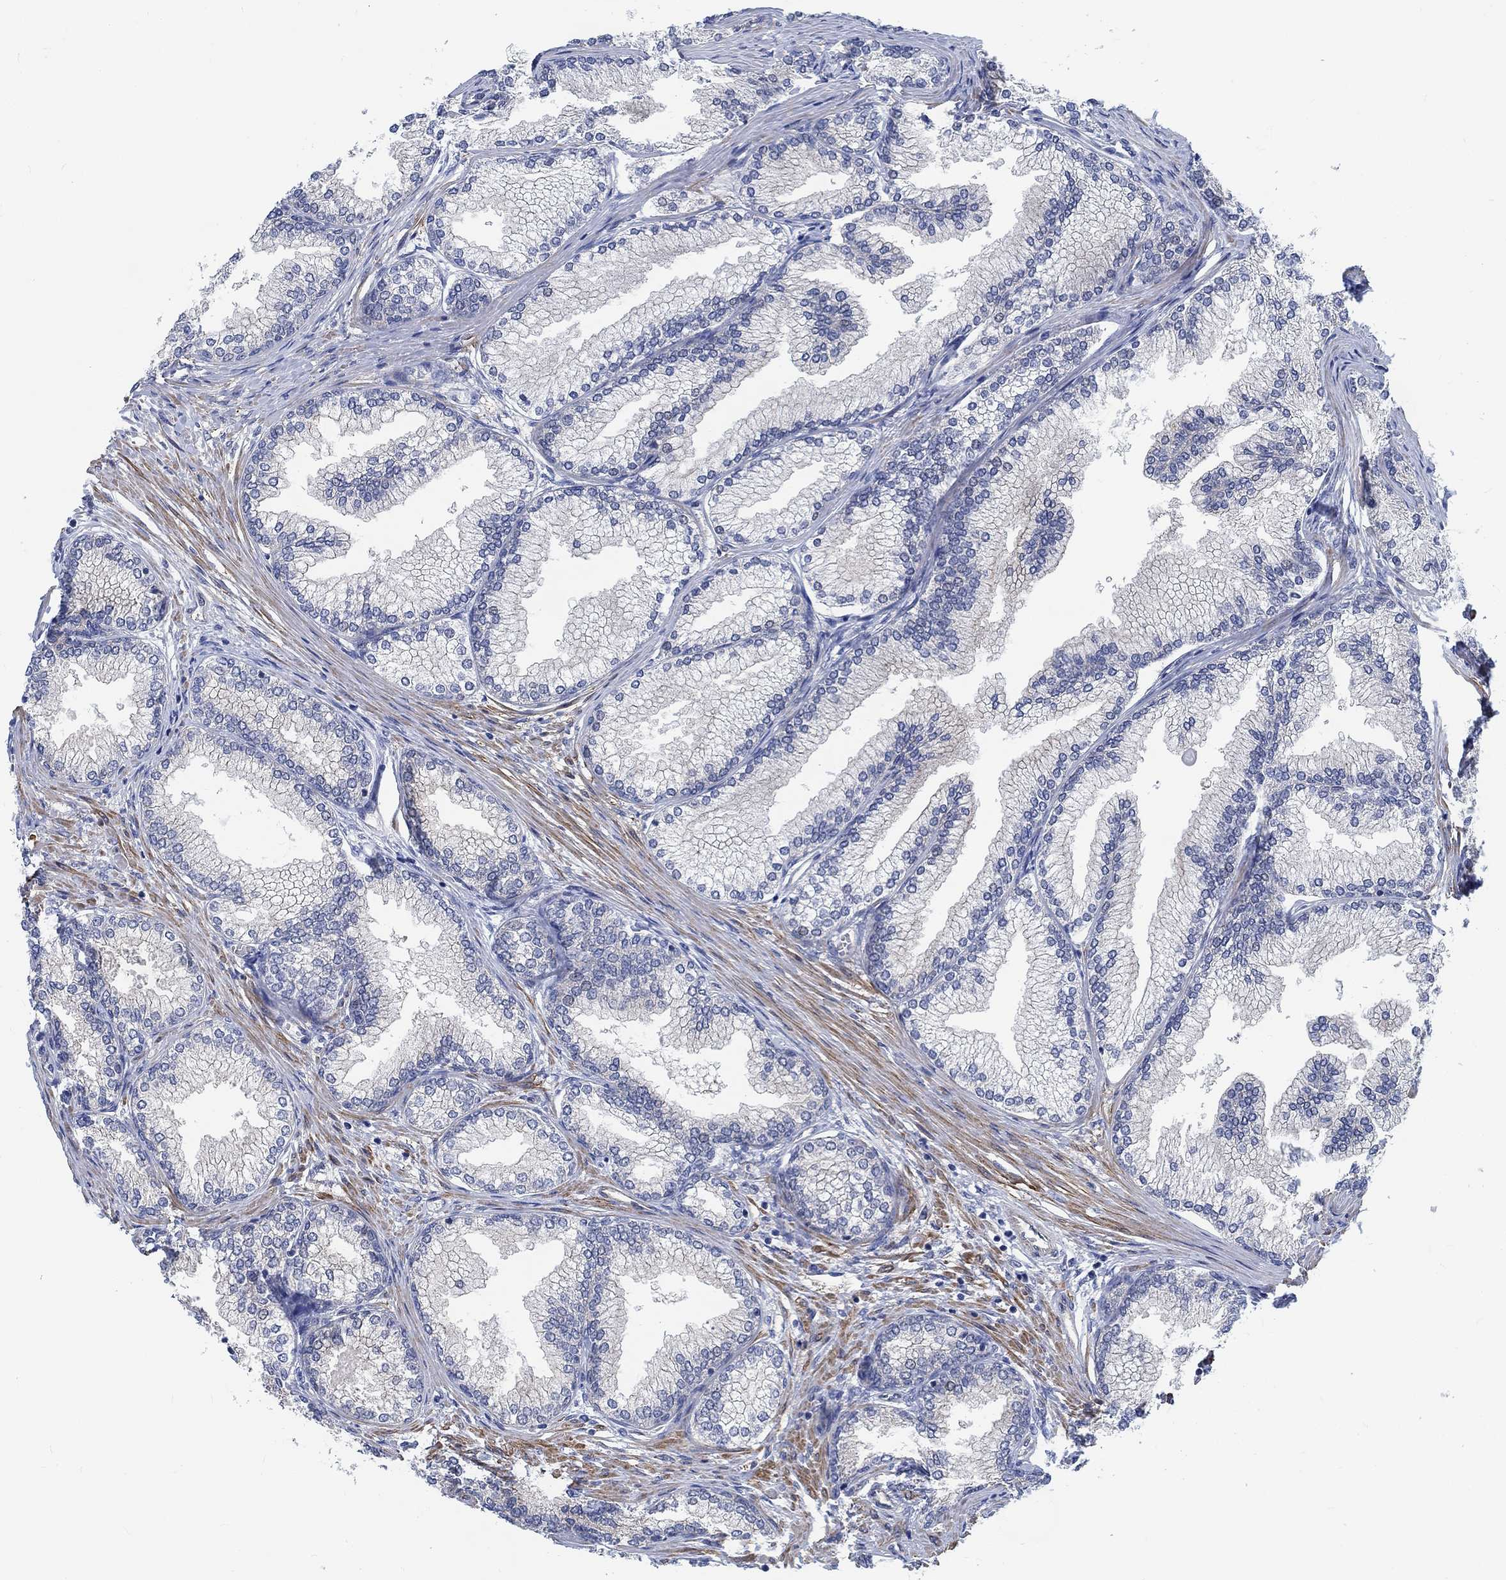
{"staining": {"intensity": "negative", "quantity": "none", "location": "none"}, "tissue": "prostate", "cell_type": "Glandular cells", "image_type": "normal", "snomed": [{"axis": "morphology", "description": "Normal tissue, NOS"}, {"axis": "topography", "description": "Prostate"}], "caption": "The IHC photomicrograph has no significant expression in glandular cells of prostate. (Immunohistochemistry (ihc), brightfield microscopy, high magnification).", "gene": "KCNH8", "patient": {"sex": "male", "age": 72}}